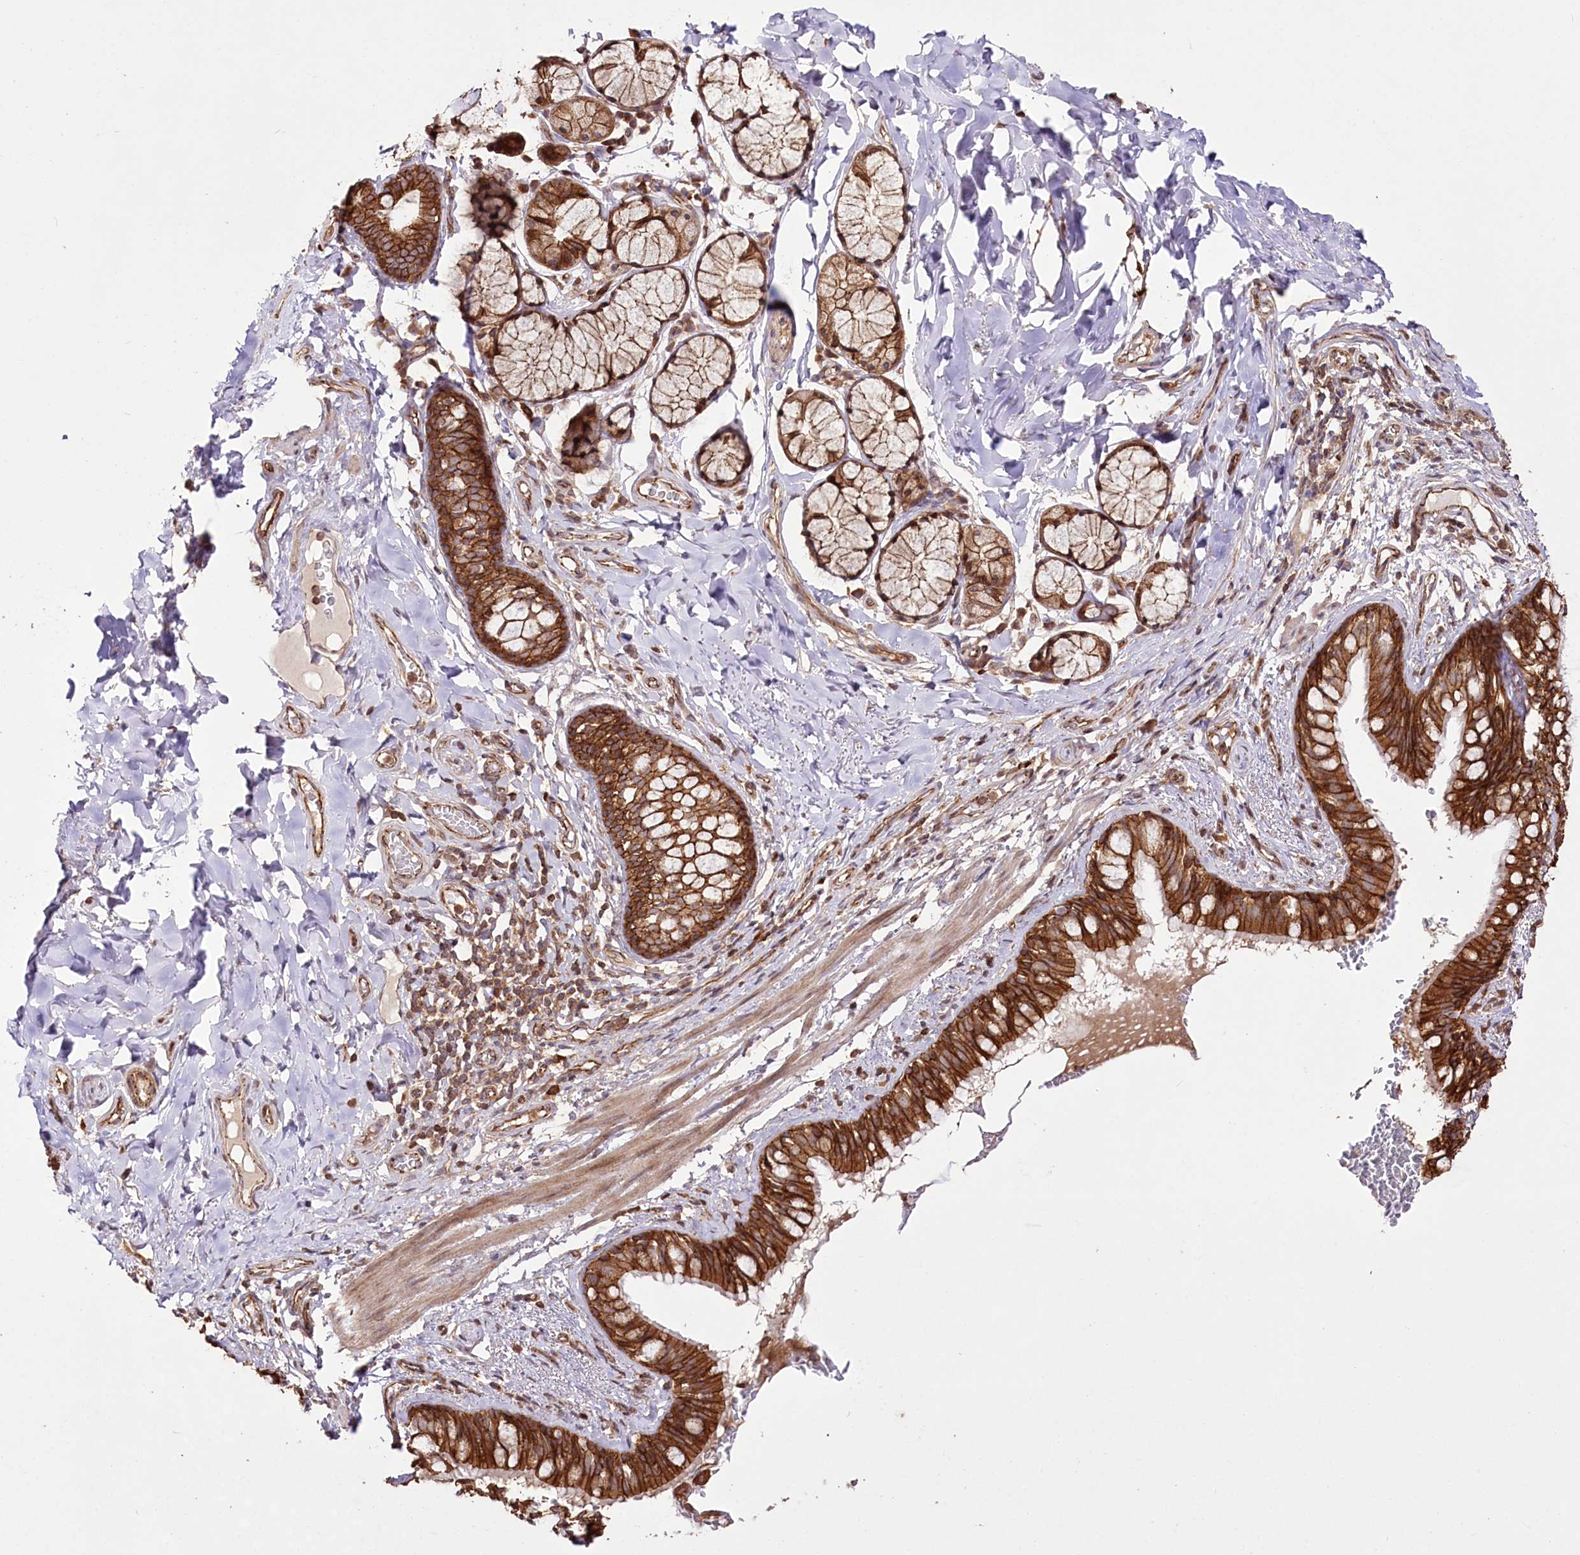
{"staining": {"intensity": "strong", "quantity": ">75%", "location": "cytoplasmic/membranous"}, "tissue": "bronchus", "cell_type": "Respiratory epithelial cells", "image_type": "normal", "snomed": [{"axis": "morphology", "description": "Normal tissue, NOS"}, {"axis": "topography", "description": "Cartilage tissue"}, {"axis": "topography", "description": "Bronchus"}], "caption": "The histopathology image shows immunohistochemical staining of normal bronchus. There is strong cytoplasmic/membranous positivity is seen in about >75% of respiratory epithelial cells.", "gene": "DHX29", "patient": {"sex": "female", "age": 36}}